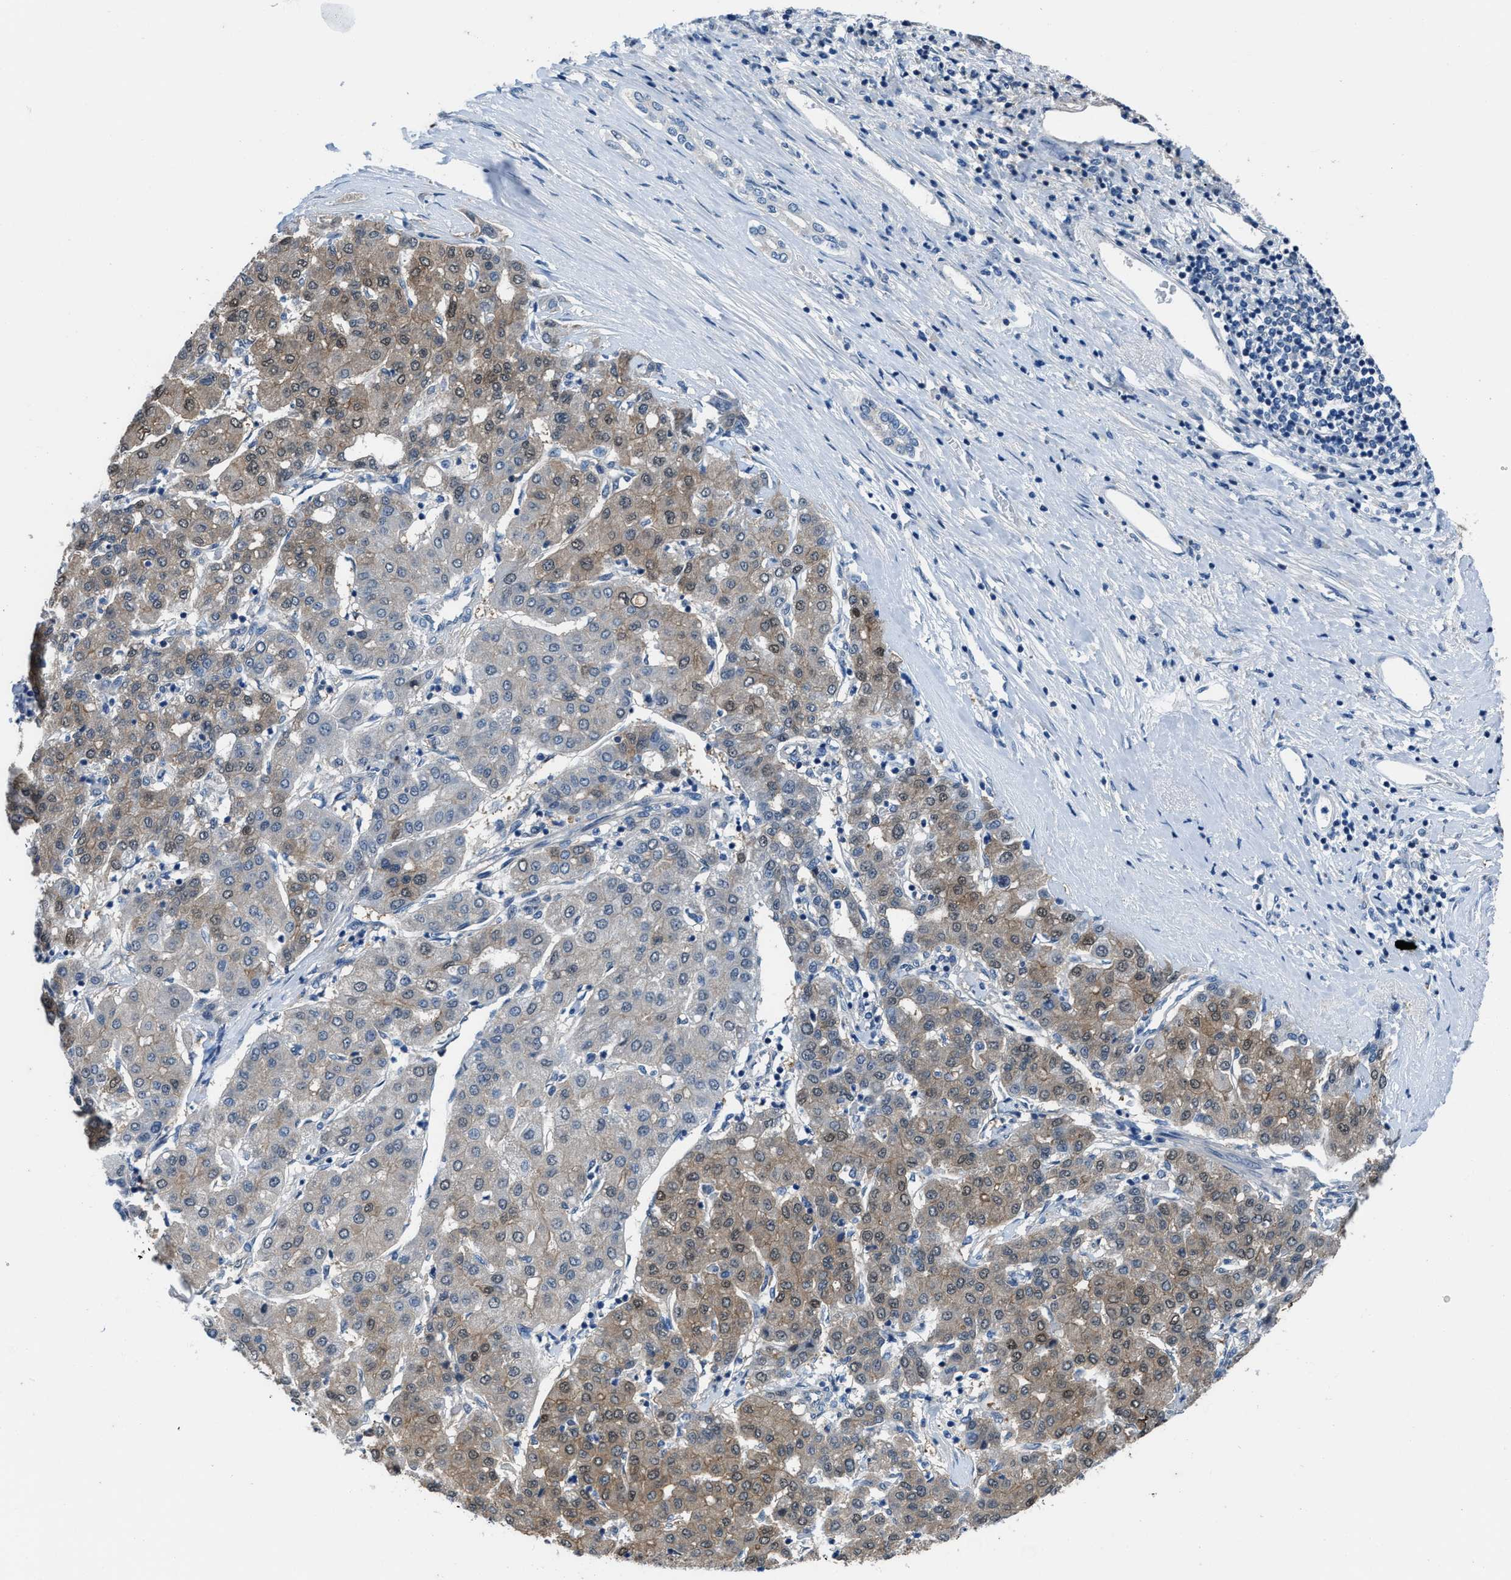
{"staining": {"intensity": "weak", "quantity": ">75%", "location": "cytoplasmic/membranous"}, "tissue": "liver cancer", "cell_type": "Tumor cells", "image_type": "cancer", "snomed": [{"axis": "morphology", "description": "Carcinoma, Hepatocellular, NOS"}, {"axis": "topography", "description": "Liver"}], "caption": "Tumor cells display low levels of weak cytoplasmic/membranous positivity in about >75% of cells in human liver cancer.", "gene": "NUDT5", "patient": {"sex": "male", "age": 65}}